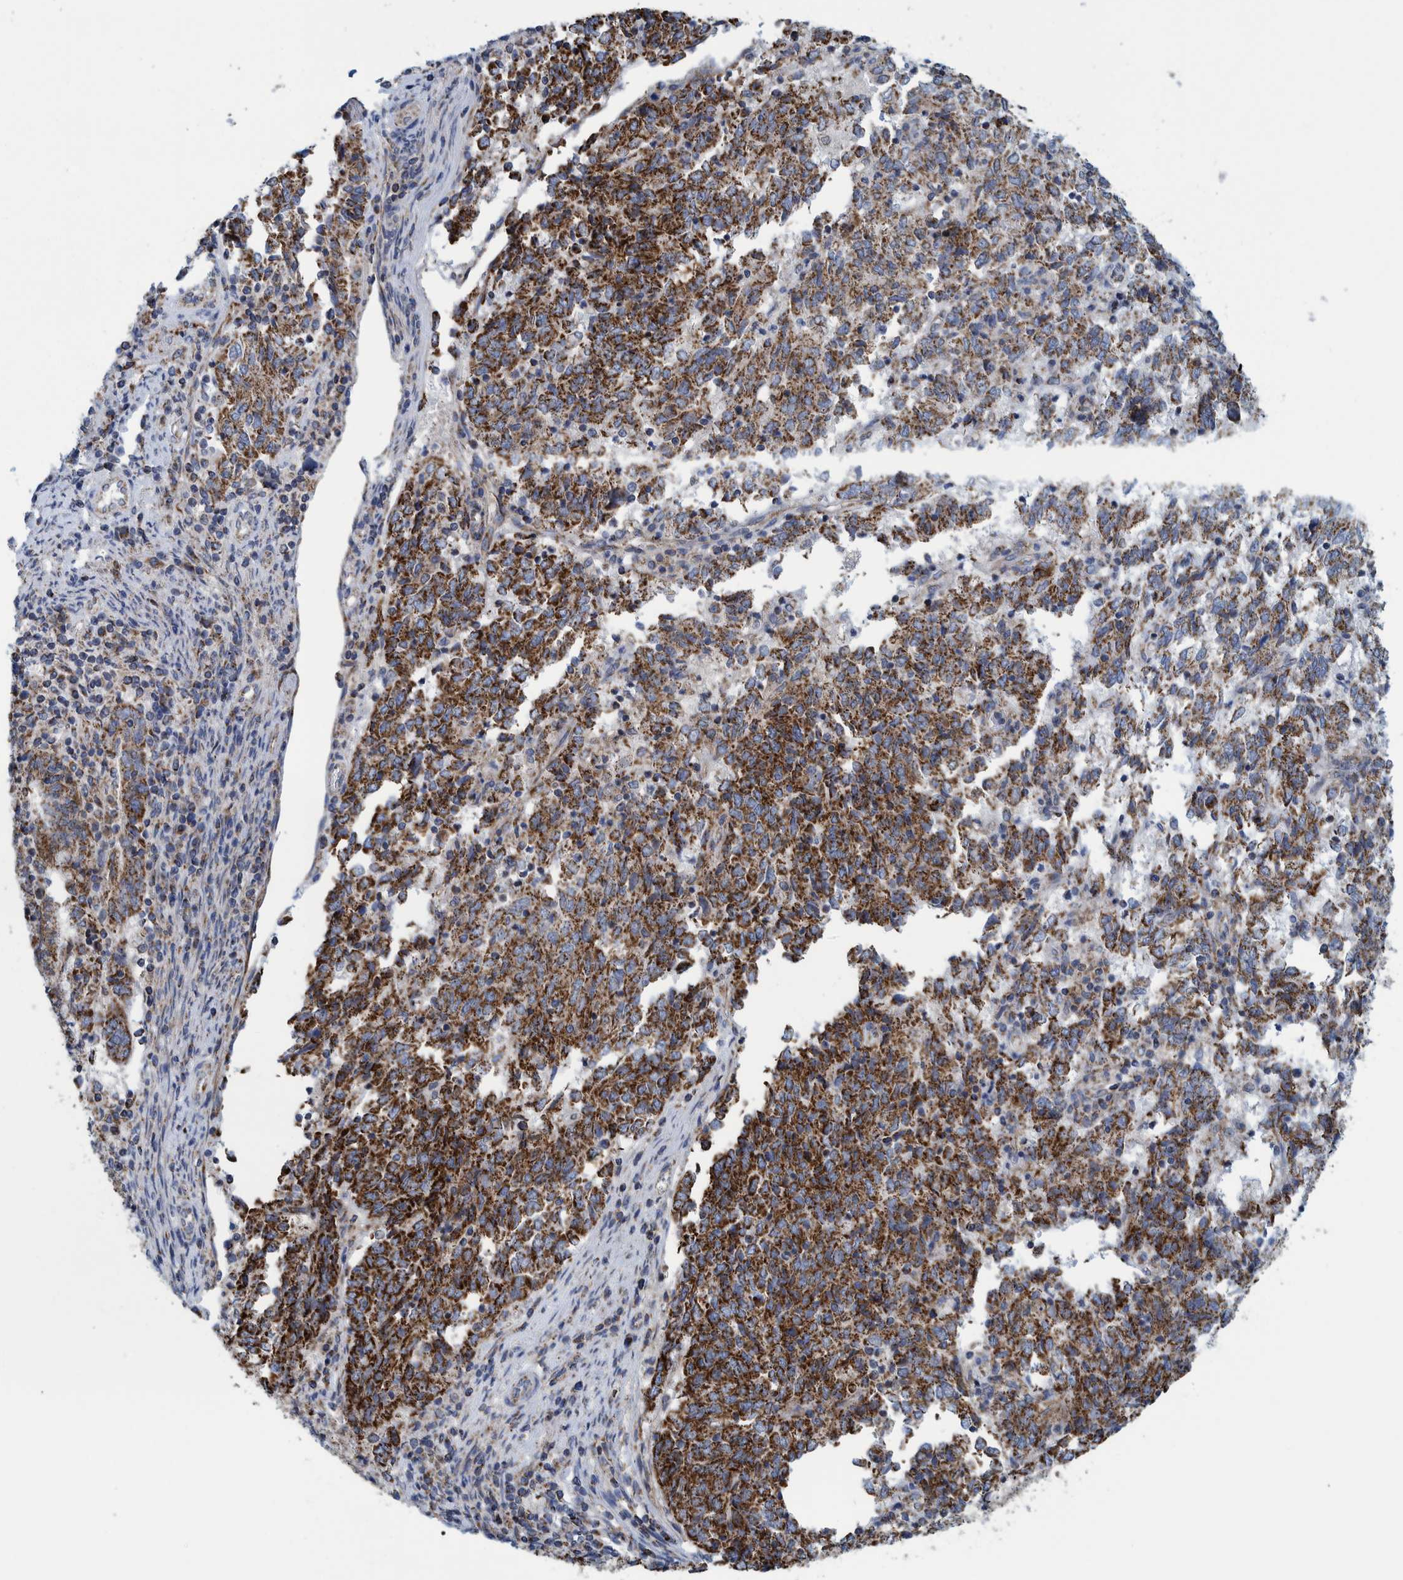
{"staining": {"intensity": "strong", "quantity": "25%-75%", "location": "cytoplasmic/membranous"}, "tissue": "endometrial cancer", "cell_type": "Tumor cells", "image_type": "cancer", "snomed": [{"axis": "morphology", "description": "Adenocarcinoma, NOS"}, {"axis": "topography", "description": "Endometrium"}], "caption": "A high-resolution photomicrograph shows IHC staining of endometrial cancer (adenocarcinoma), which demonstrates strong cytoplasmic/membranous staining in approximately 25%-75% of tumor cells.", "gene": "MRPS7", "patient": {"sex": "female", "age": 80}}